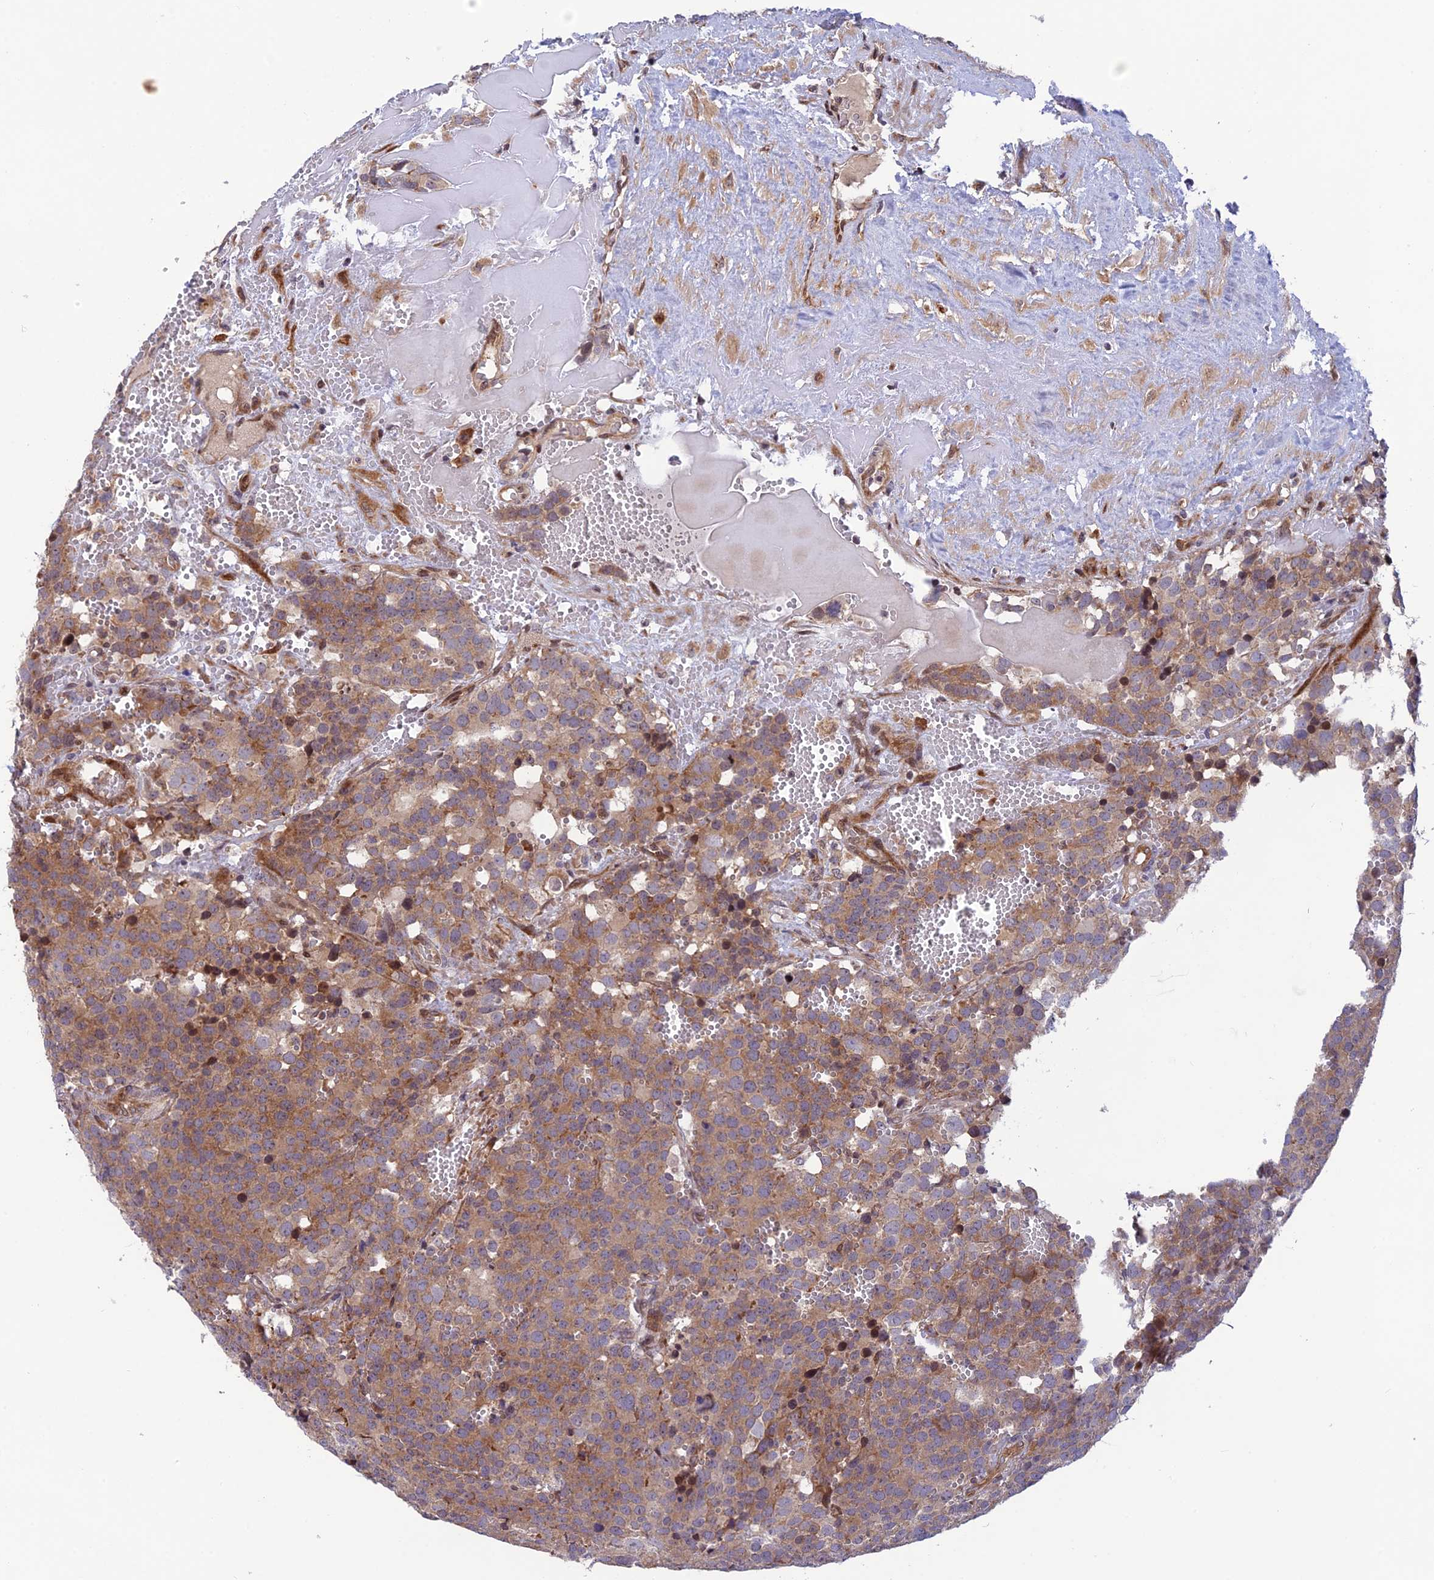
{"staining": {"intensity": "moderate", "quantity": ">75%", "location": "cytoplasmic/membranous"}, "tissue": "testis cancer", "cell_type": "Tumor cells", "image_type": "cancer", "snomed": [{"axis": "morphology", "description": "Seminoma, NOS"}, {"axis": "topography", "description": "Testis"}], "caption": "Immunohistochemical staining of human testis cancer (seminoma) displays medium levels of moderate cytoplasmic/membranous positivity in approximately >75% of tumor cells.", "gene": "SMIM7", "patient": {"sex": "male", "age": 71}}